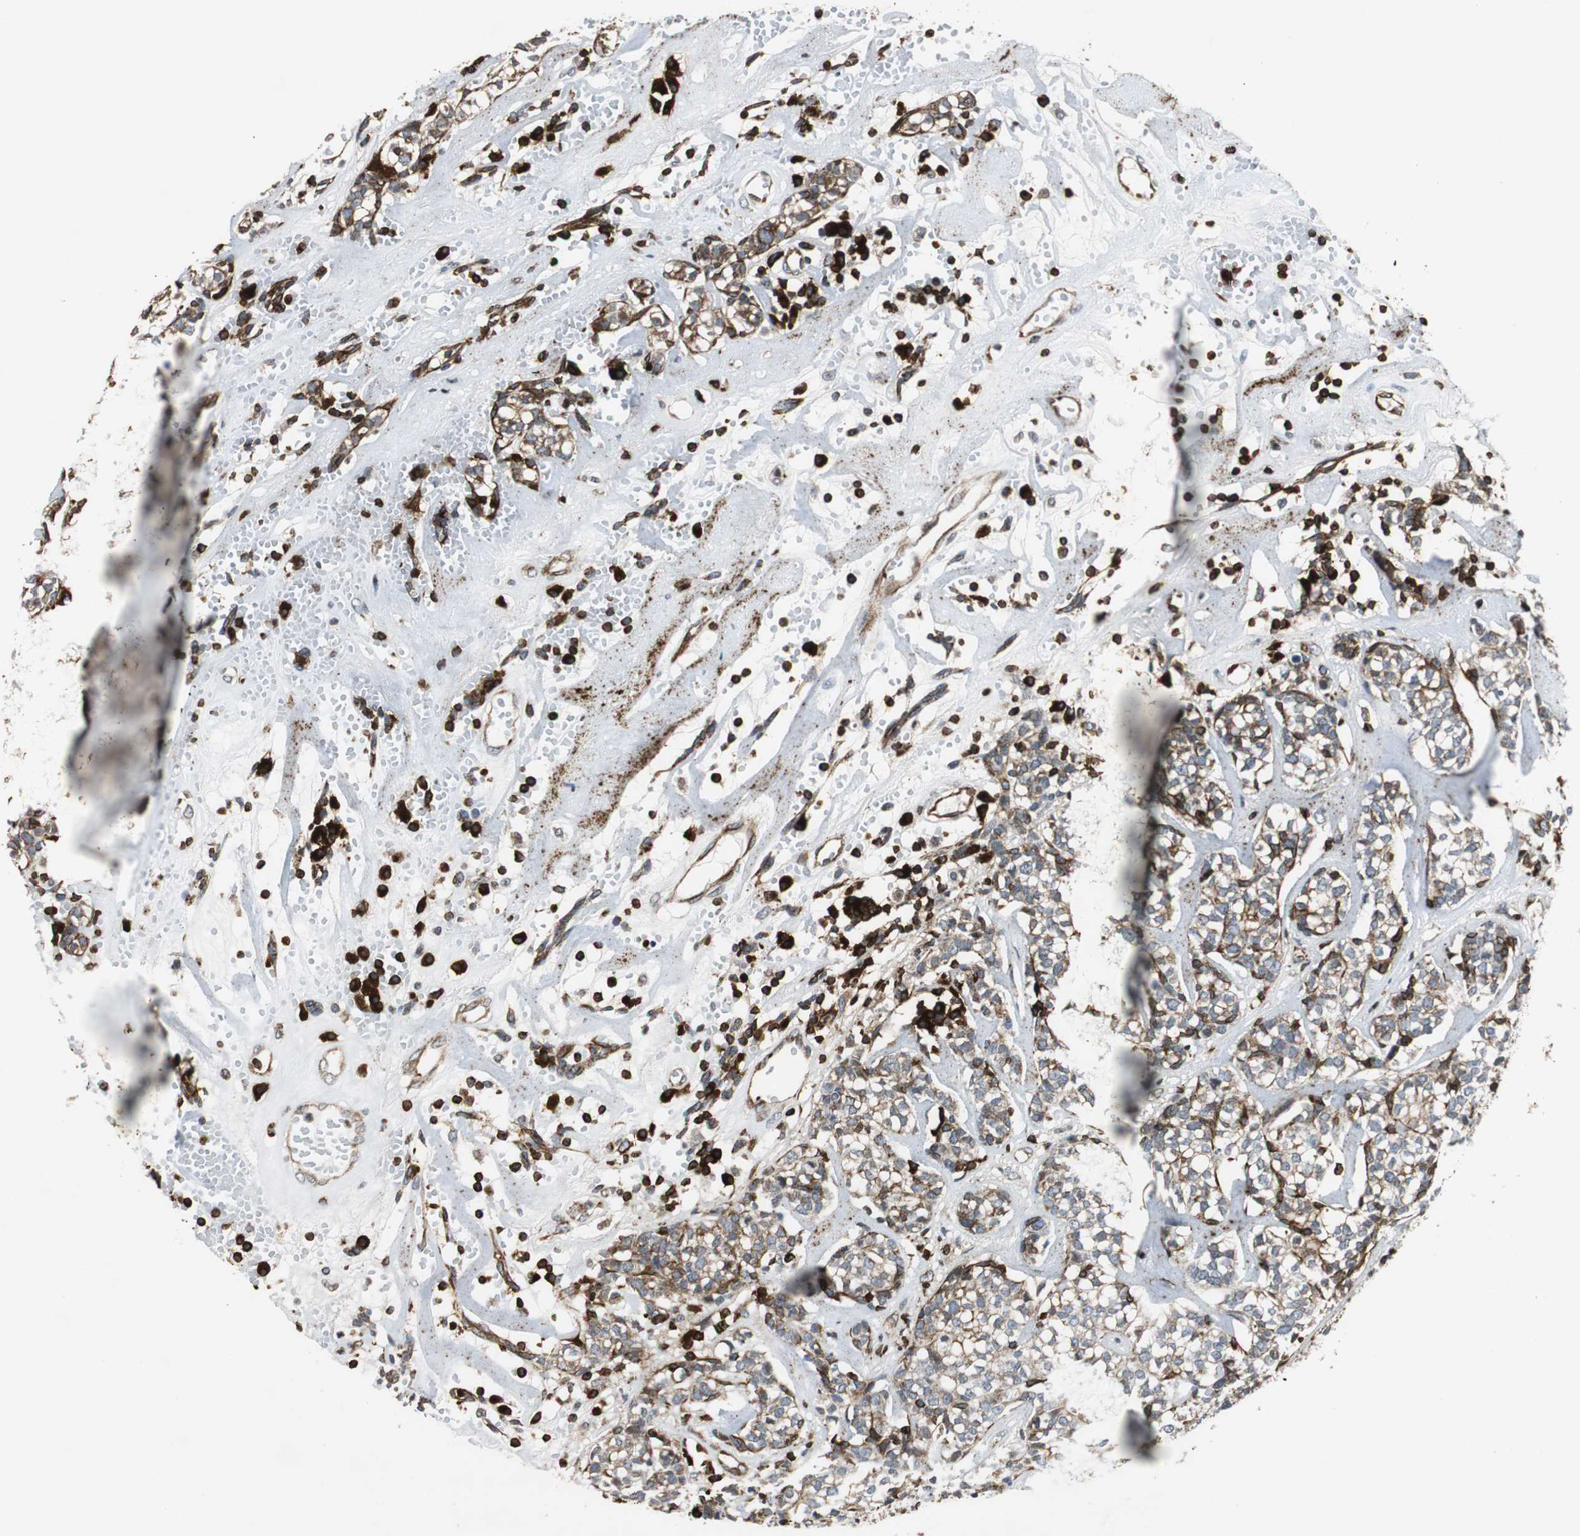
{"staining": {"intensity": "strong", "quantity": "<25%", "location": "cytoplasmic/membranous"}, "tissue": "head and neck cancer", "cell_type": "Tumor cells", "image_type": "cancer", "snomed": [{"axis": "morphology", "description": "Adenocarcinoma, NOS"}, {"axis": "topography", "description": "Salivary gland"}, {"axis": "topography", "description": "Head-Neck"}], "caption": "This histopathology image shows immunohistochemistry staining of human head and neck cancer, with medium strong cytoplasmic/membranous staining in about <25% of tumor cells.", "gene": "TUBA4A", "patient": {"sex": "female", "age": 65}}